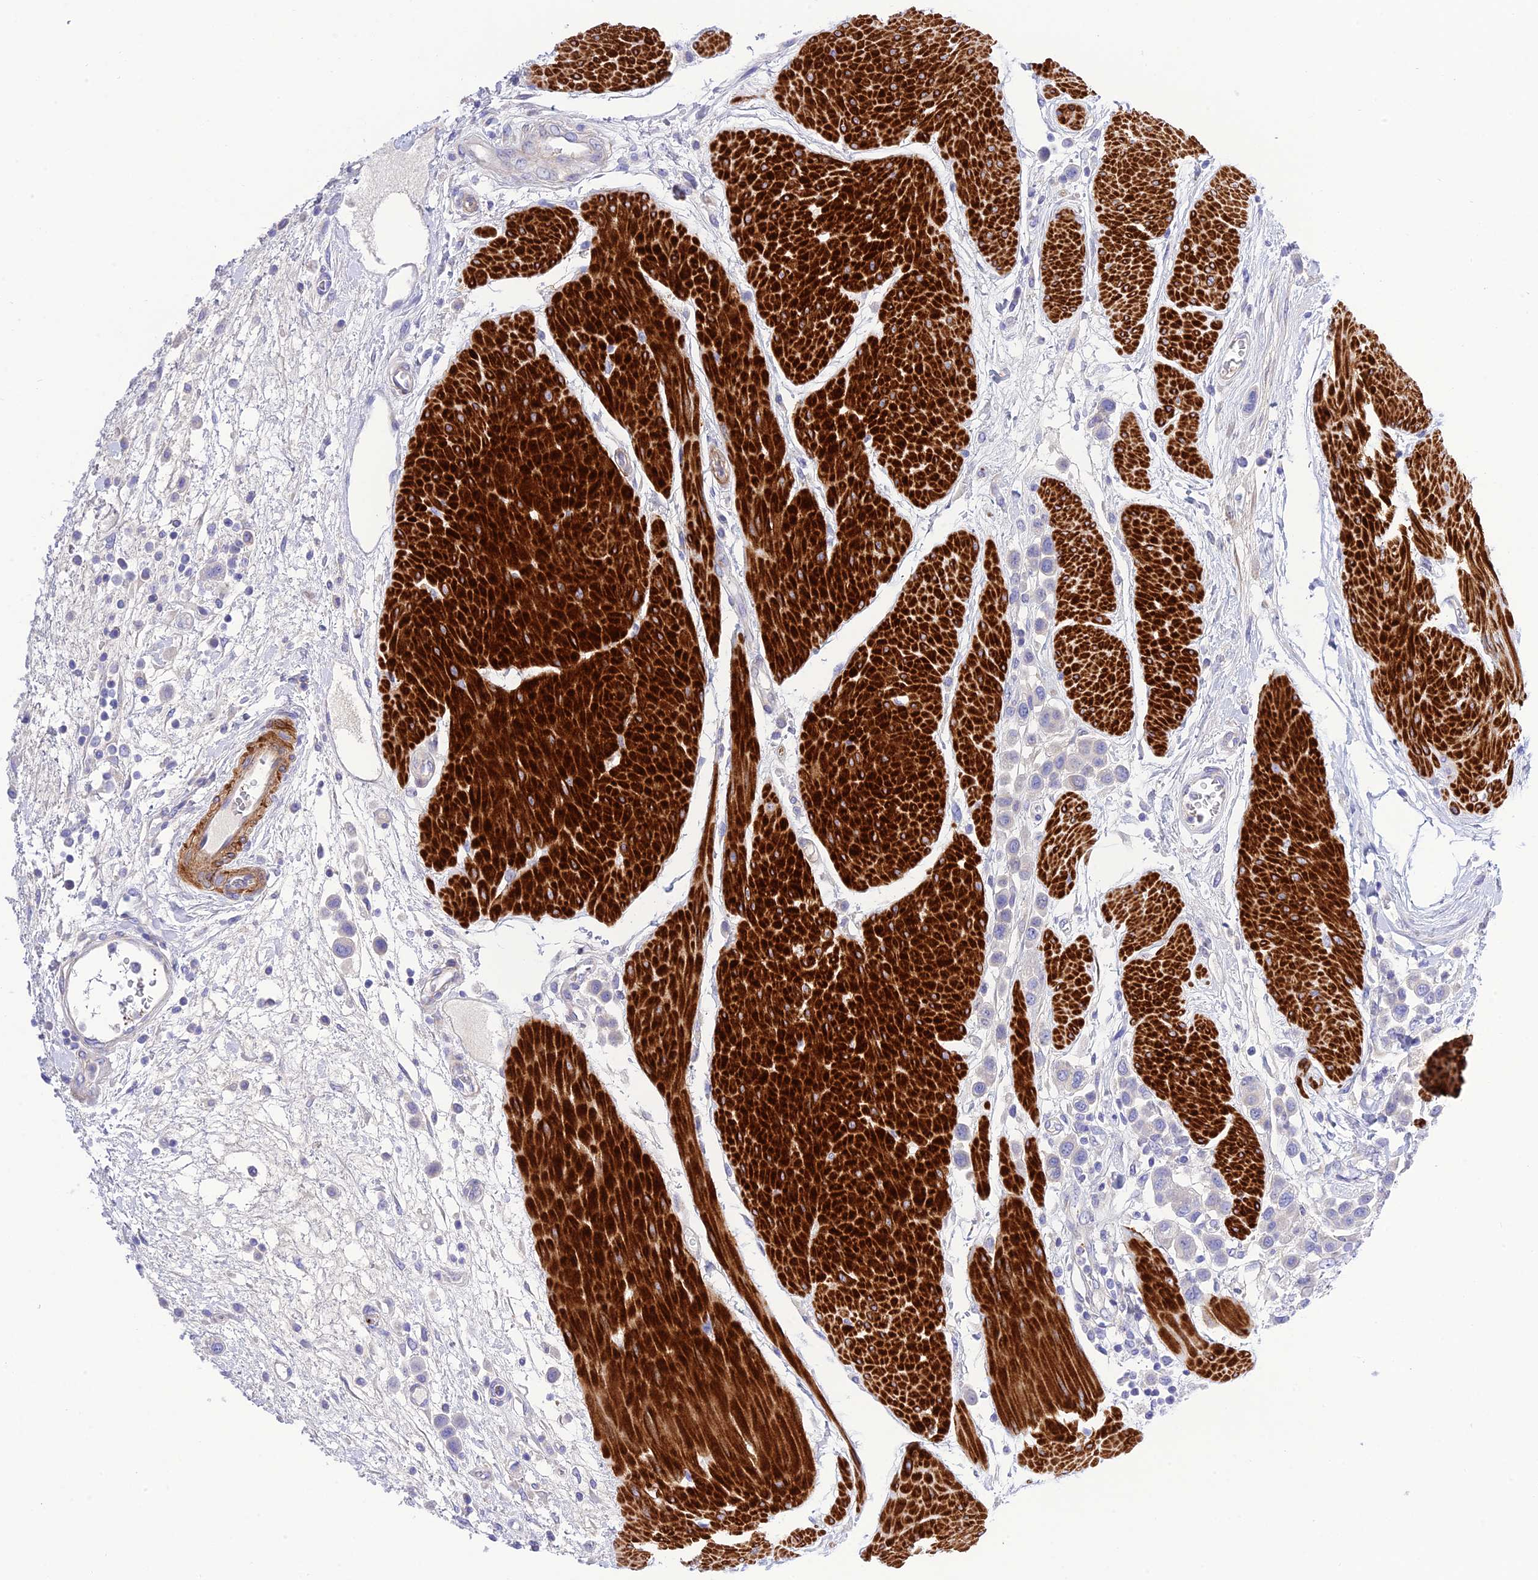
{"staining": {"intensity": "negative", "quantity": "none", "location": "none"}, "tissue": "urothelial cancer", "cell_type": "Tumor cells", "image_type": "cancer", "snomed": [{"axis": "morphology", "description": "Urothelial carcinoma, High grade"}, {"axis": "topography", "description": "Urinary bladder"}], "caption": "Immunohistochemical staining of human urothelial carcinoma (high-grade) shows no significant positivity in tumor cells.", "gene": "FRA10AC1", "patient": {"sex": "male", "age": 50}}